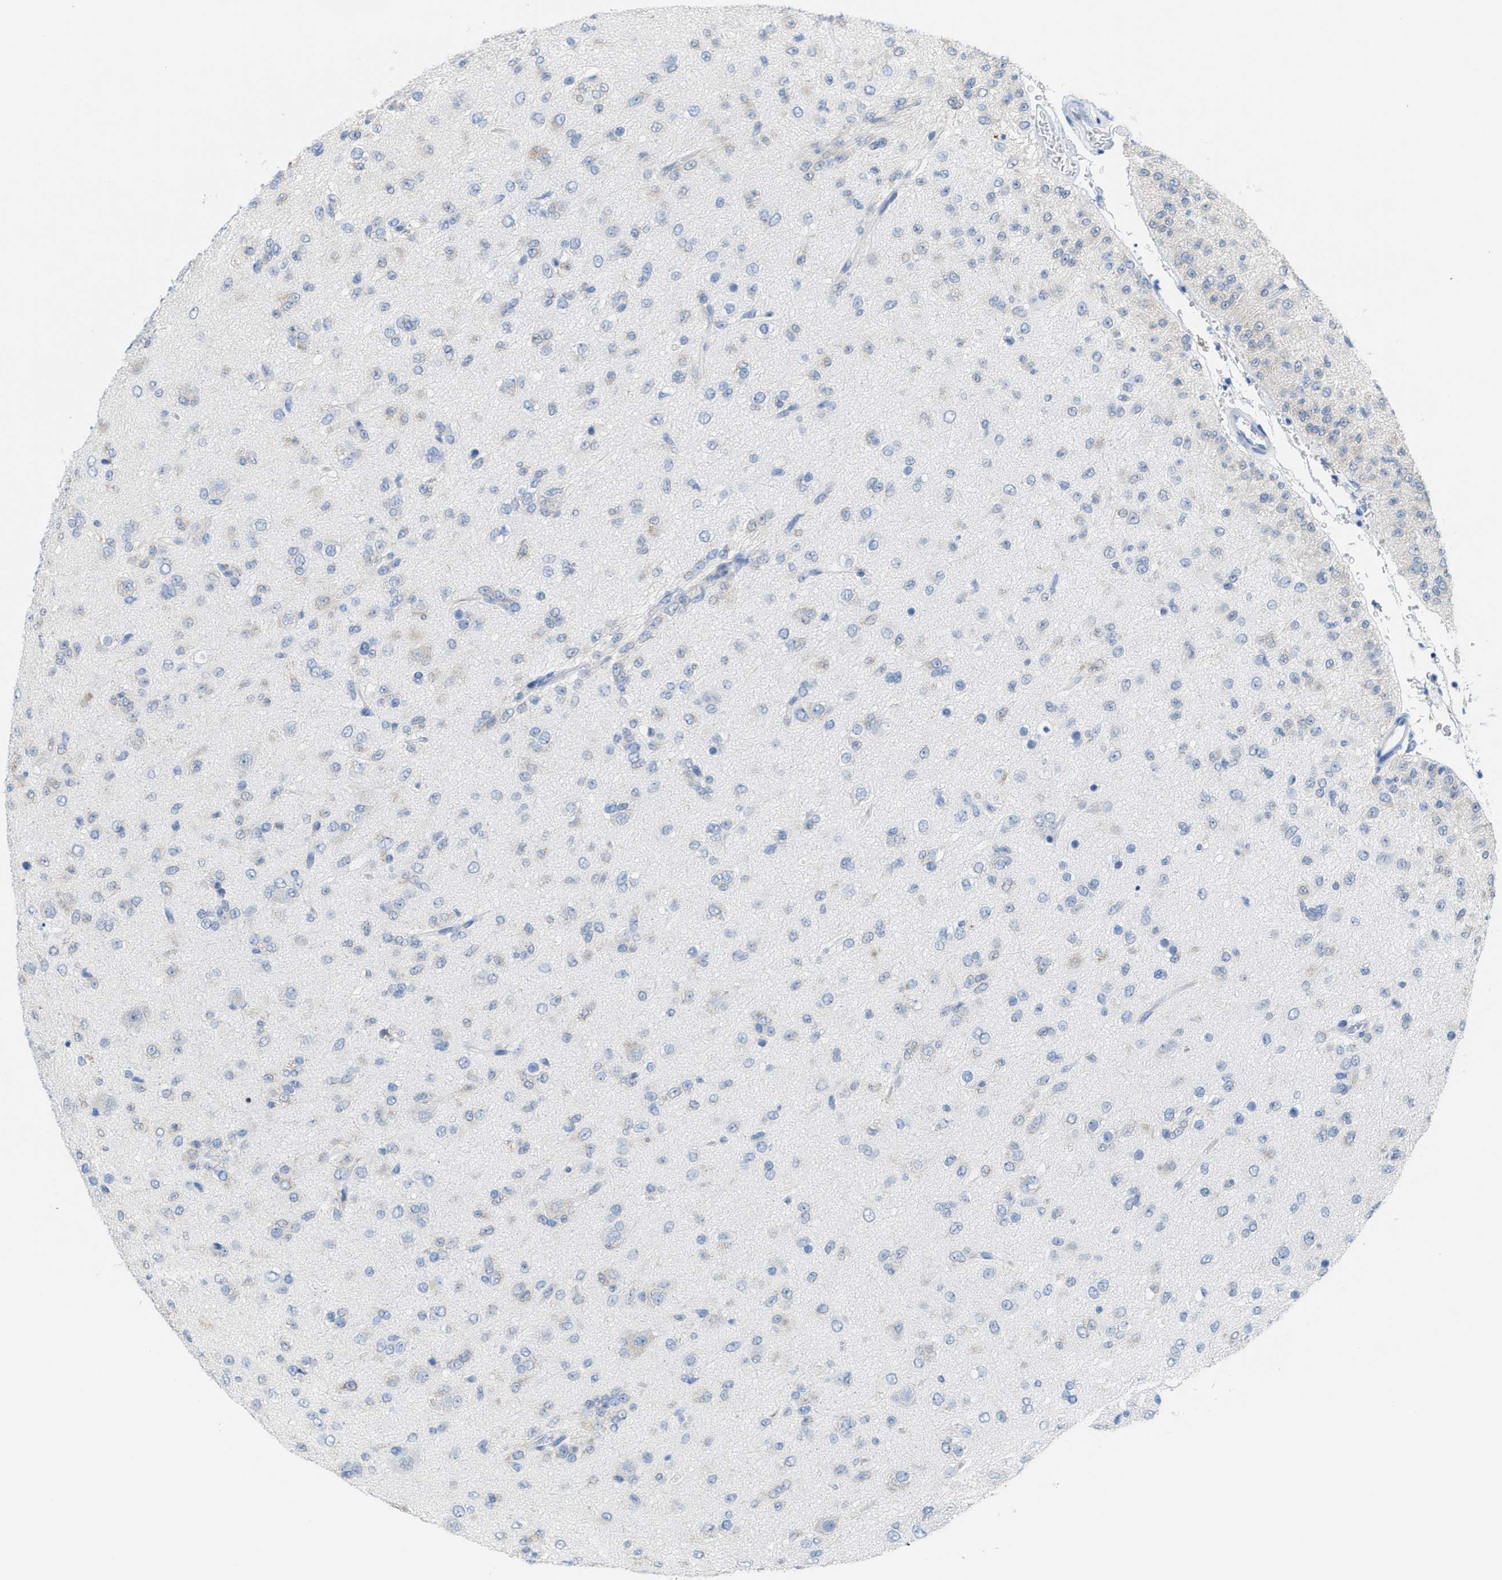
{"staining": {"intensity": "negative", "quantity": "none", "location": "none"}, "tissue": "glioma", "cell_type": "Tumor cells", "image_type": "cancer", "snomed": [{"axis": "morphology", "description": "Glioma, malignant, Low grade"}, {"axis": "topography", "description": "Brain"}], "caption": "Glioma stained for a protein using immunohistochemistry (IHC) shows no expression tumor cells.", "gene": "KIFC3", "patient": {"sex": "male", "age": 65}}